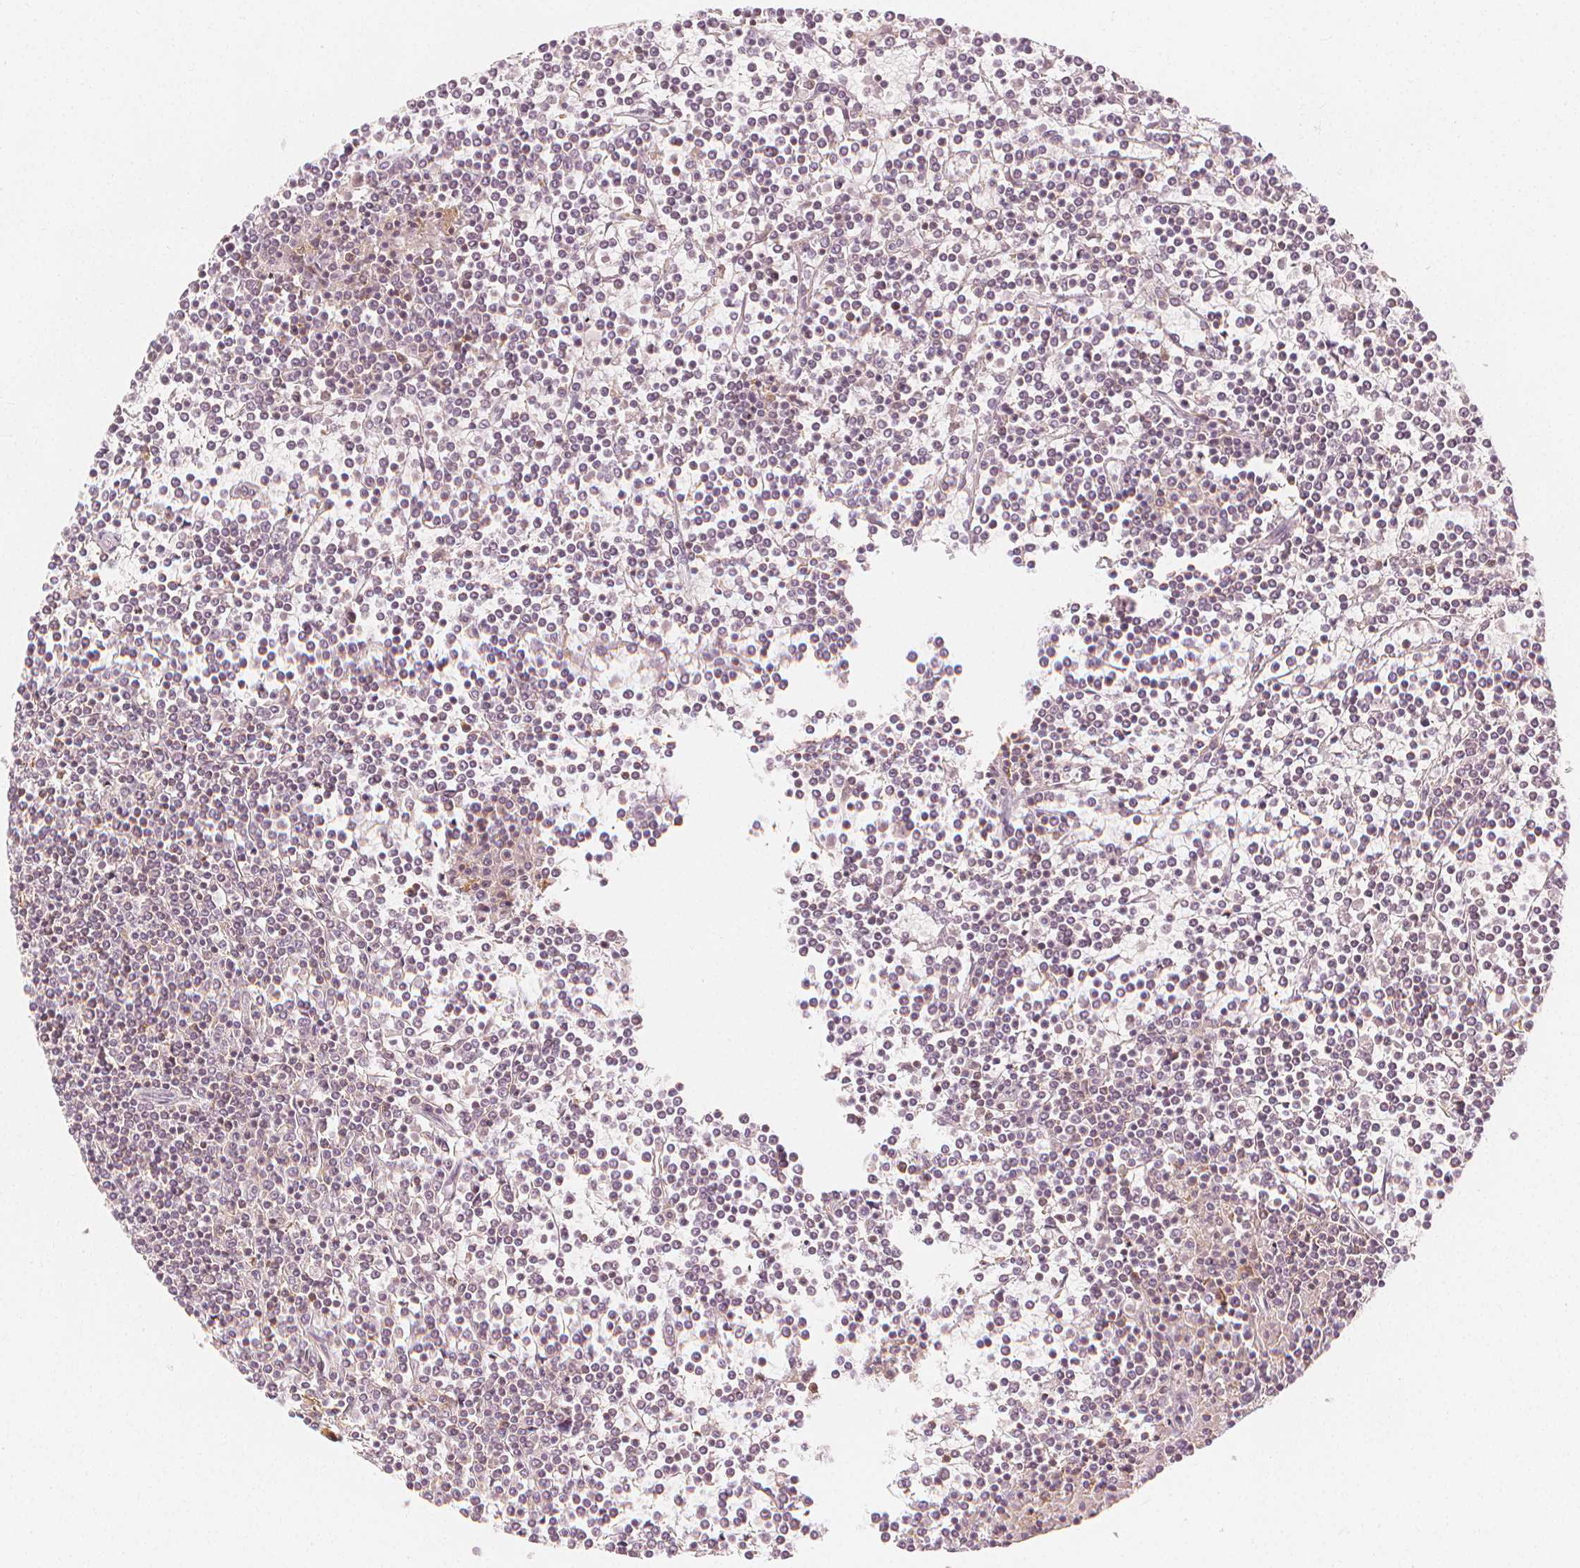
{"staining": {"intensity": "negative", "quantity": "none", "location": "none"}, "tissue": "lymphoma", "cell_type": "Tumor cells", "image_type": "cancer", "snomed": [{"axis": "morphology", "description": "Malignant lymphoma, non-Hodgkin's type, Low grade"}, {"axis": "topography", "description": "Spleen"}], "caption": "There is no significant staining in tumor cells of low-grade malignant lymphoma, non-Hodgkin's type.", "gene": "ARHGAP26", "patient": {"sex": "female", "age": 19}}